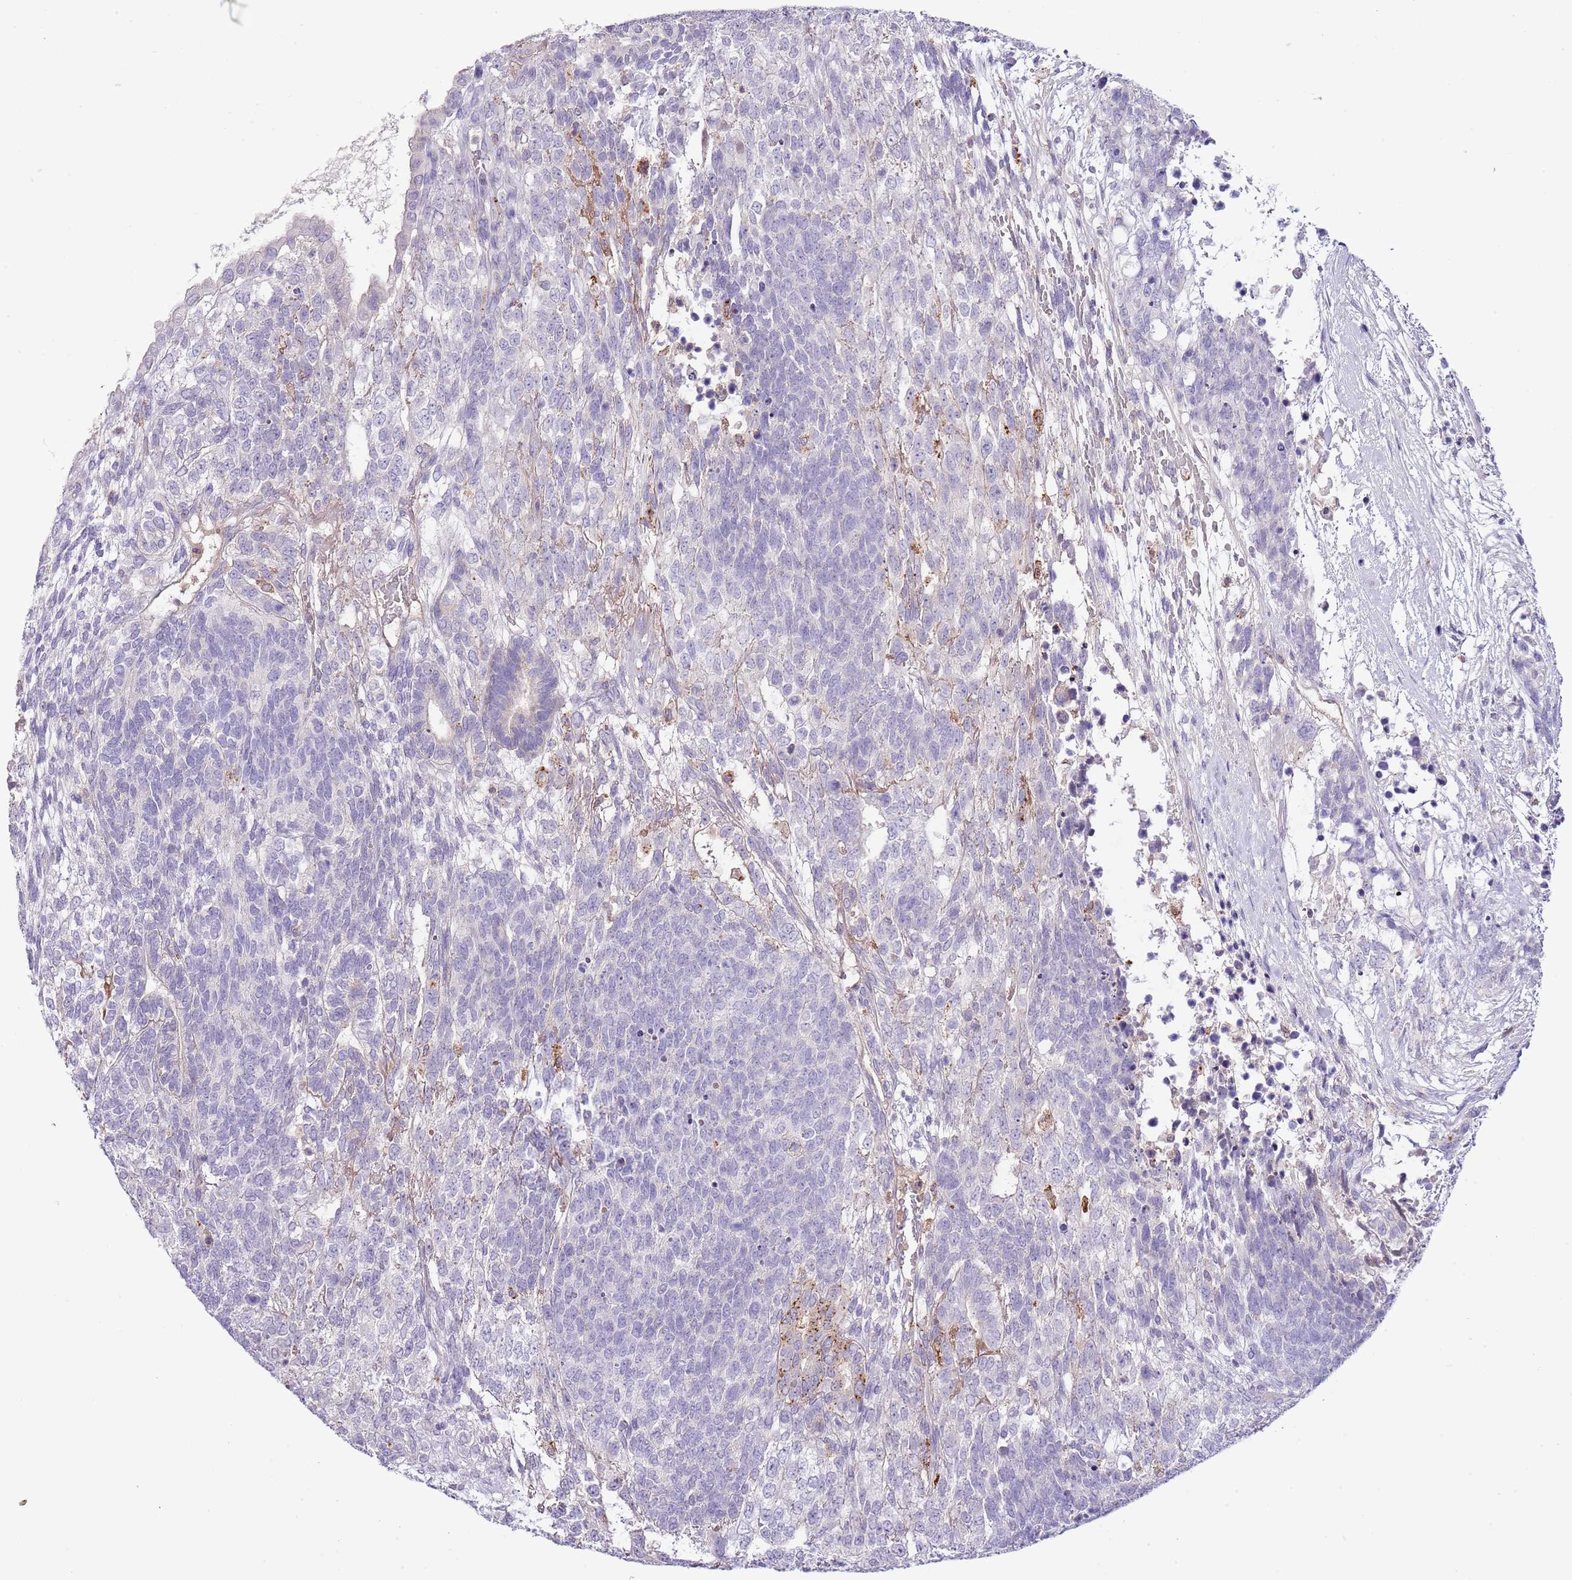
{"staining": {"intensity": "negative", "quantity": "none", "location": "none"}, "tissue": "testis cancer", "cell_type": "Tumor cells", "image_type": "cancer", "snomed": [{"axis": "morphology", "description": "Carcinoma, Embryonal, NOS"}, {"axis": "topography", "description": "Testis"}], "caption": "A high-resolution photomicrograph shows immunohistochemistry staining of embryonal carcinoma (testis), which exhibits no significant positivity in tumor cells.", "gene": "ABHD17A", "patient": {"sex": "male", "age": 23}}